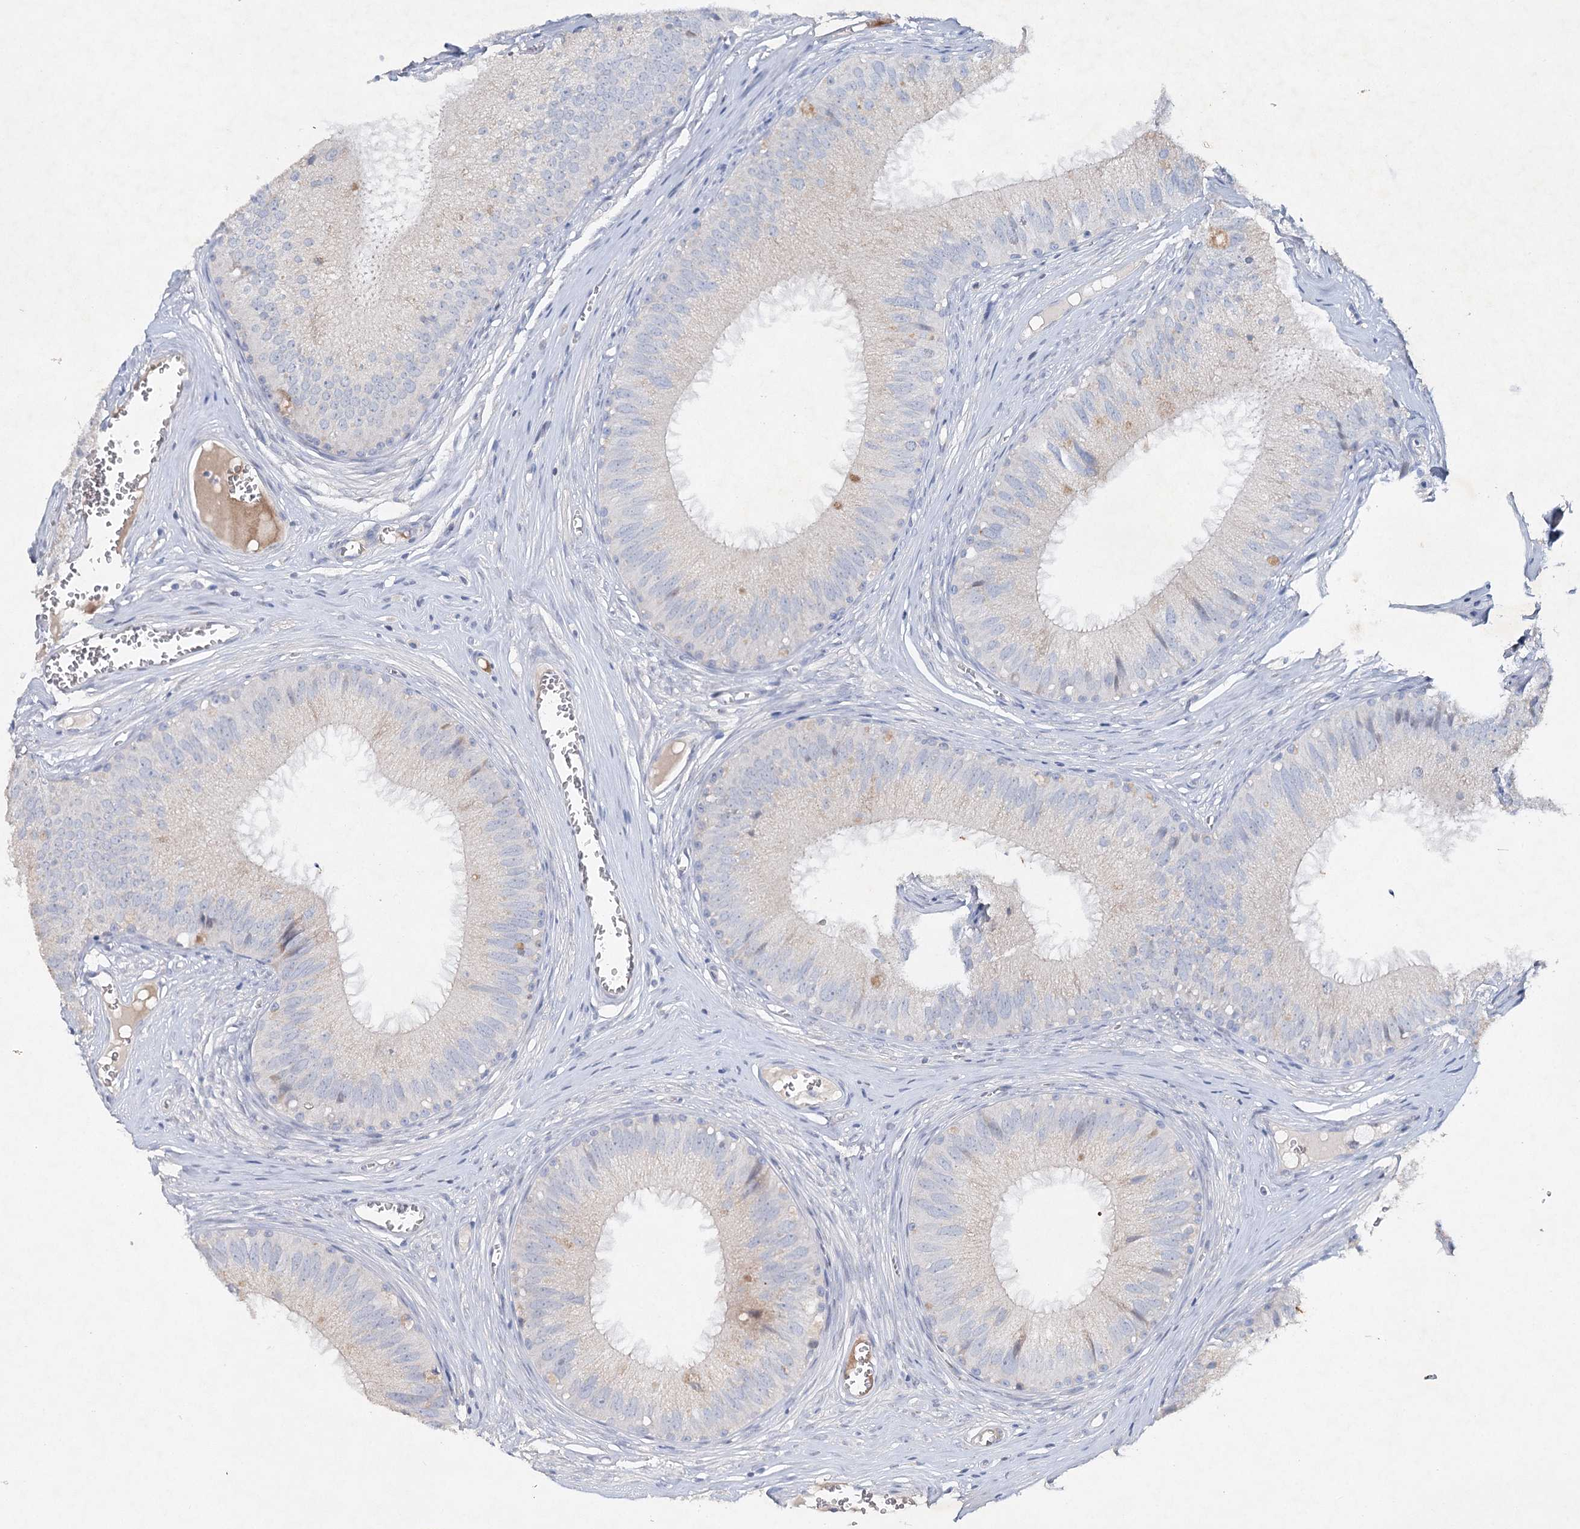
{"staining": {"intensity": "moderate", "quantity": "<25%", "location": "cytoplasmic/membranous"}, "tissue": "epididymis", "cell_type": "Glandular cells", "image_type": "normal", "snomed": [{"axis": "morphology", "description": "Normal tissue, NOS"}, {"axis": "topography", "description": "Epididymis"}], "caption": "Normal epididymis demonstrates moderate cytoplasmic/membranous positivity in approximately <25% of glandular cells, visualized by immunohistochemistry.", "gene": "RFX6", "patient": {"sex": "male", "age": 36}}